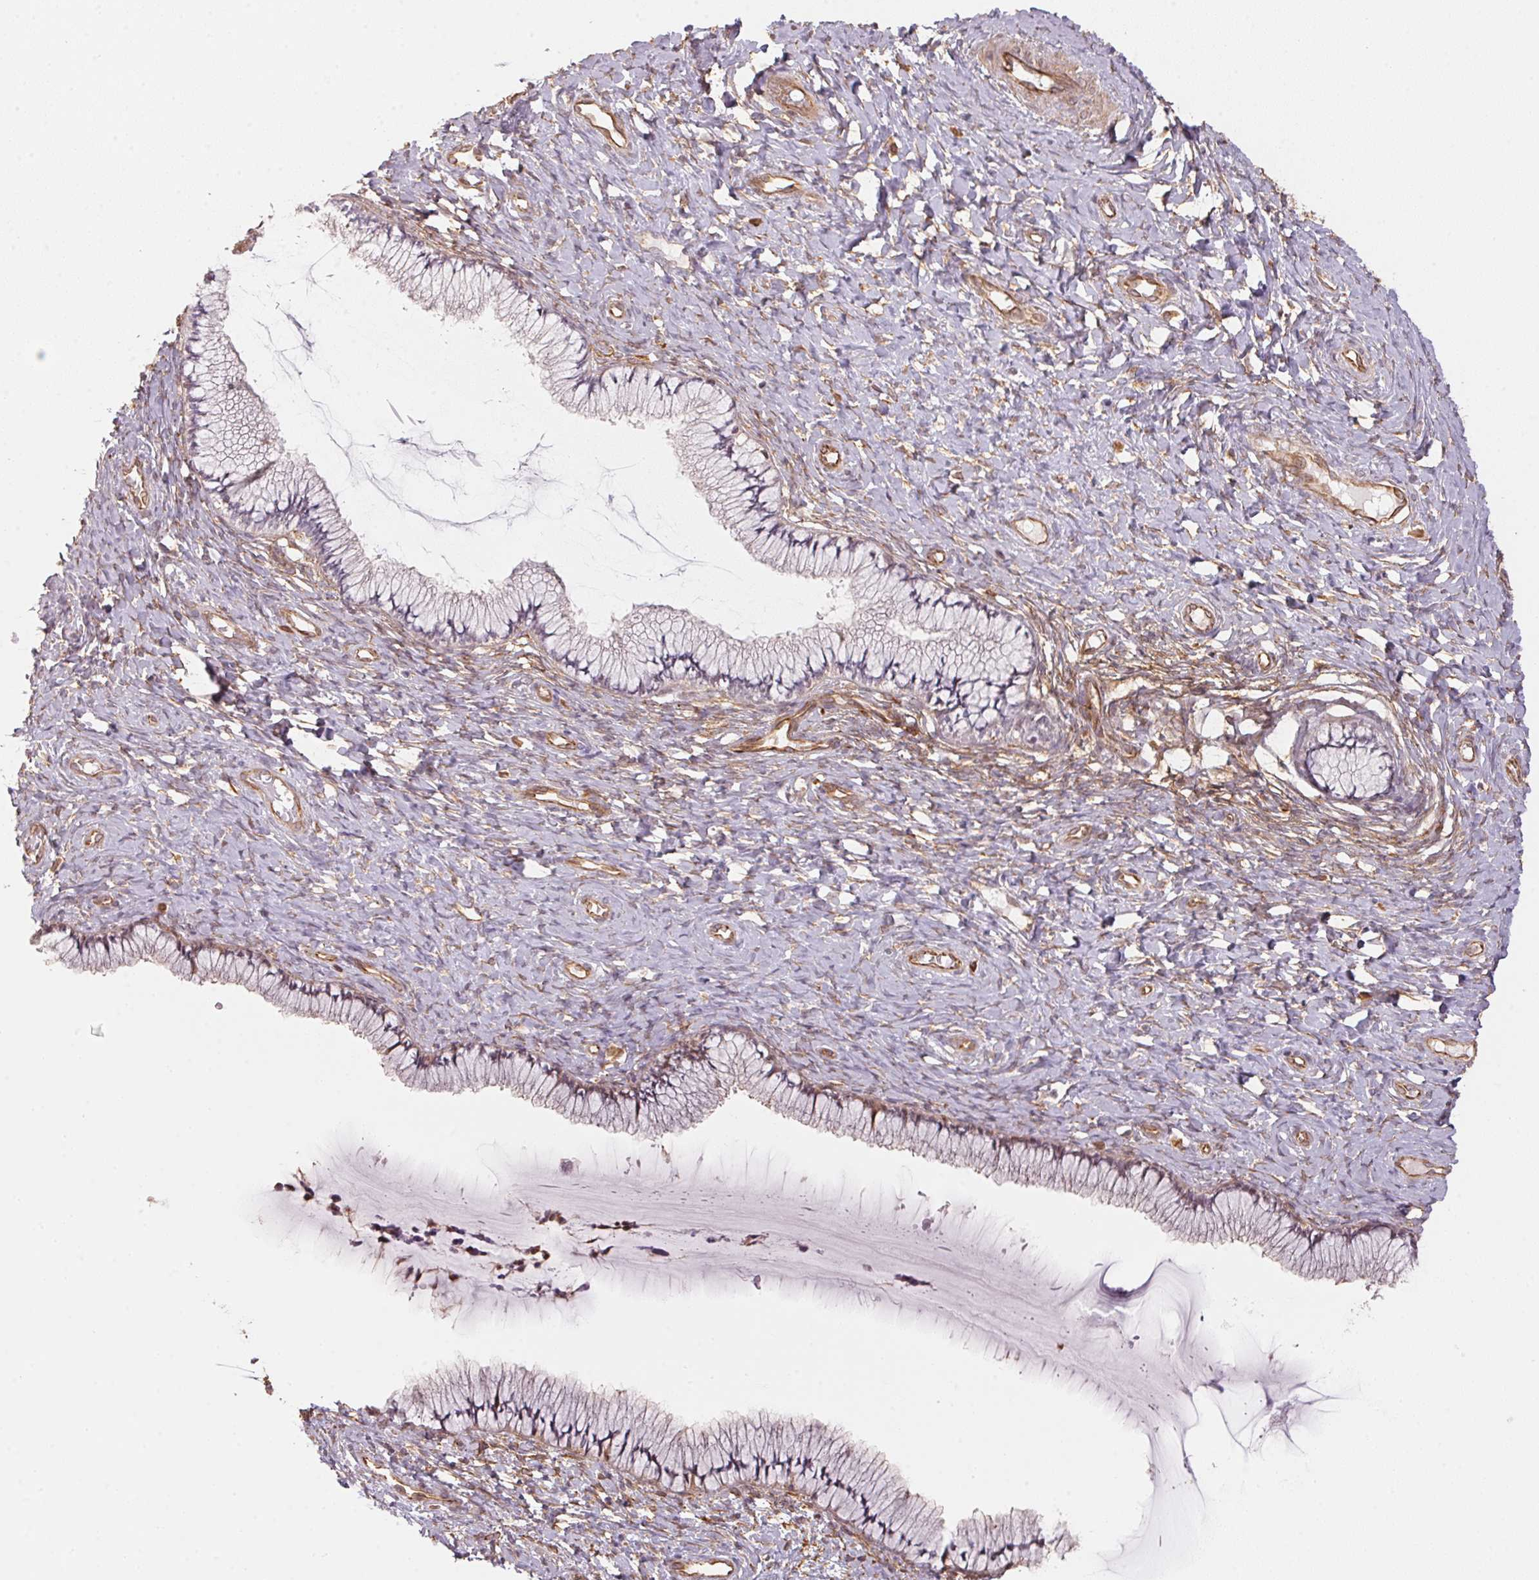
{"staining": {"intensity": "weak", "quantity": "<25%", "location": "cytoplasmic/membranous"}, "tissue": "cervix", "cell_type": "Glandular cells", "image_type": "normal", "snomed": [{"axis": "morphology", "description": "Normal tissue, NOS"}, {"axis": "topography", "description": "Cervix"}], "caption": "Immunohistochemical staining of benign human cervix shows no significant expression in glandular cells. (DAB (3,3'-diaminobenzidine) immunohistochemistry (IHC), high magnification).", "gene": "FOXR2", "patient": {"sex": "female", "age": 37}}